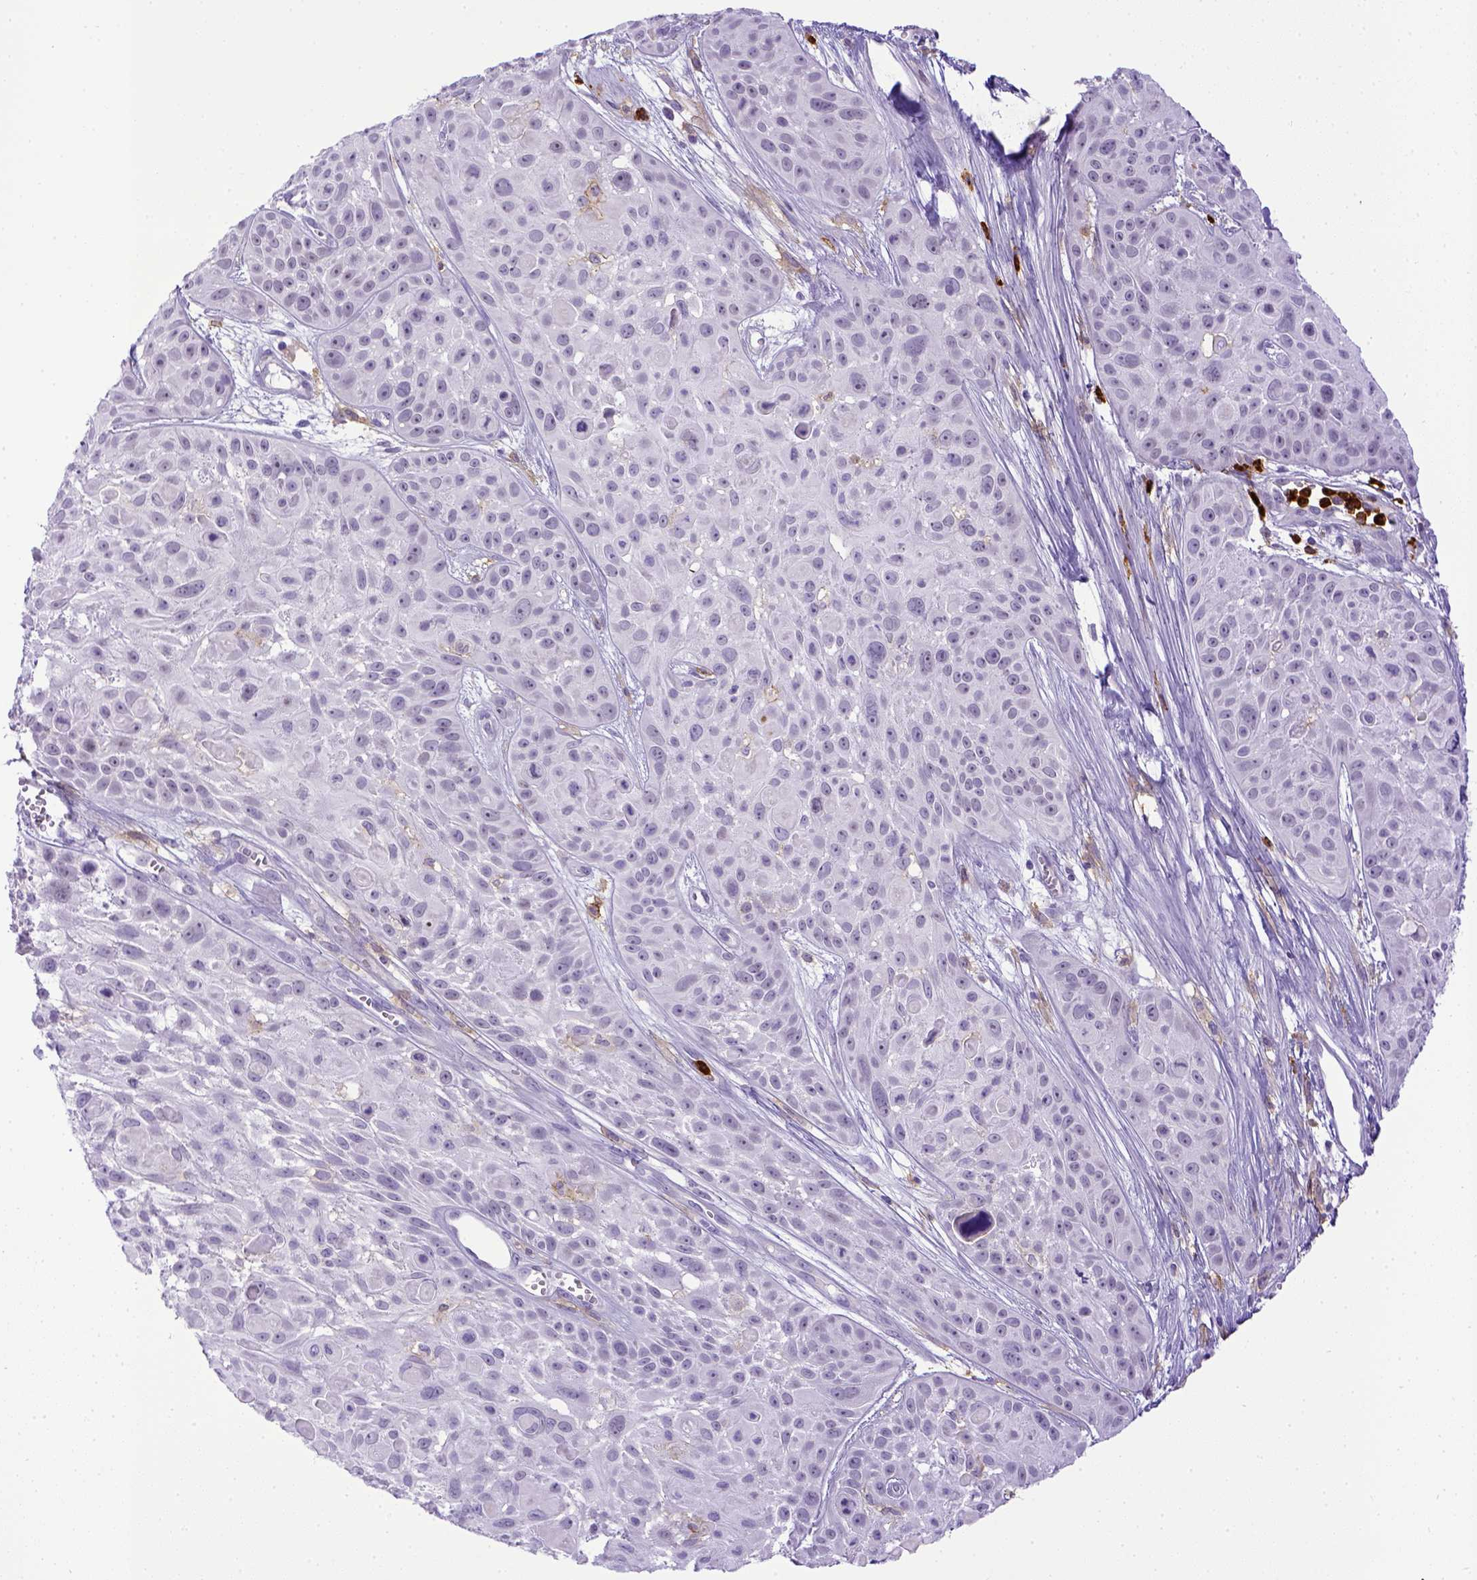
{"staining": {"intensity": "negative", "quantity": "none", "location": "none"}, "tissue": "skin cancer", "cell_type": "Tumor cells", "image_type": "cancer", "snomed": [{"axis": "morphology", "description": "Squamous cell carcinoma, NOS"}, {"axis": "topography", "description": "Skin"}, {"axis": "topography", "description": "Anal"}], "caption": "DAB immunohistochemical staining of human skin cancer (squamous cell carcinoma) demonstrates no significant expression in tumor cells. (Stains: DAB immunohistochemistry (IHC) with hematoxylin counter stain, Microscopy: brightfield microscopy at high magnification).", "gene": "ITGAM", "patient": {"sex": "female", "age": 75}}